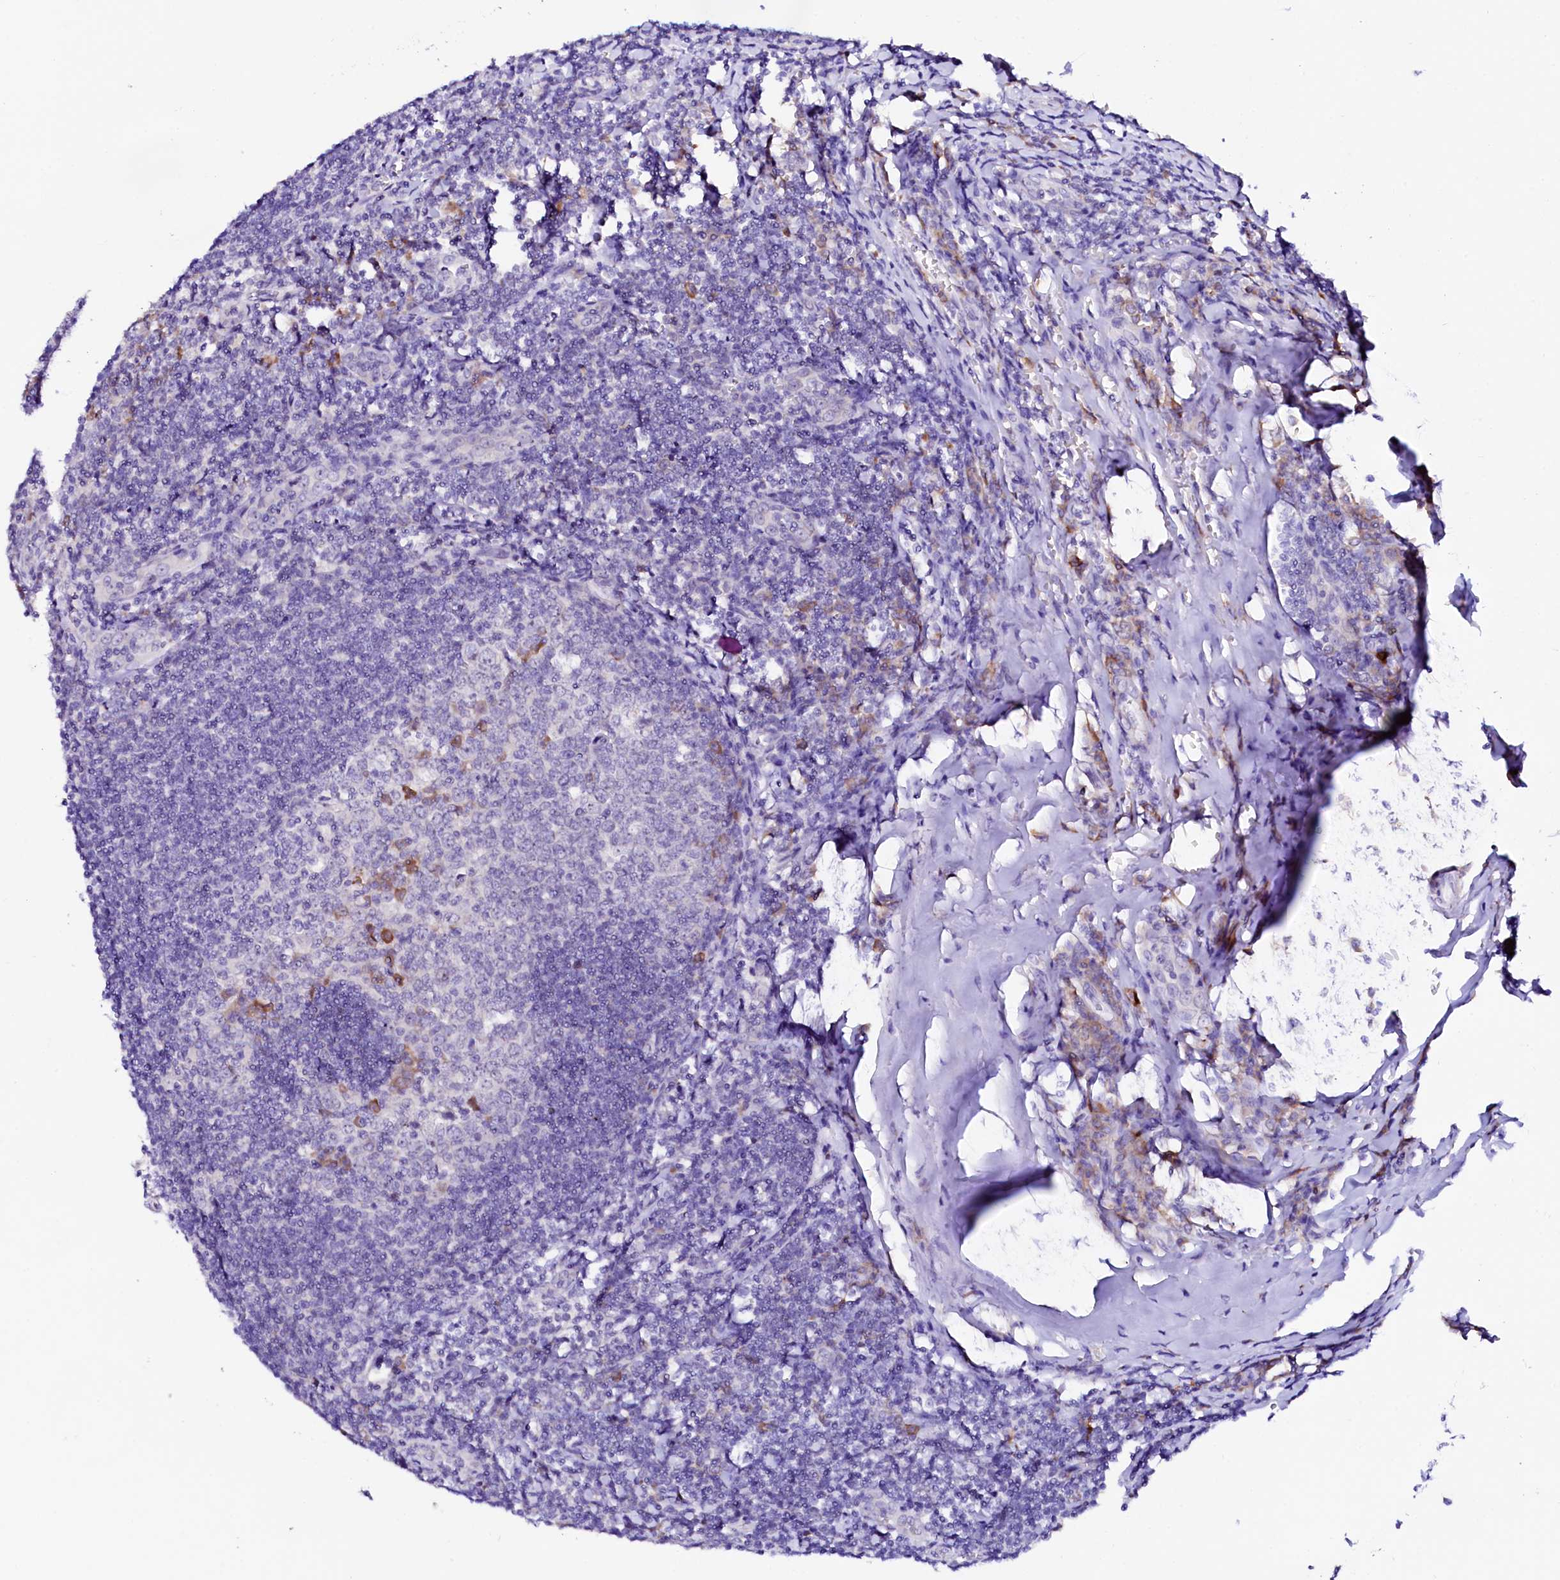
{"staining": {"intensity": "moderate", "quantity": "<25%", "location": "cytoplasmic/membranous"}, "tissue": "tonsil", "cell_type": "Germinal center cells", "image_type": "normal", "snomed": [{"axis": "morphology", "description": "Normal tissue, NOS"}, {"axis": "topography", "description": "Tonsil"}], "caption": "Immunohistochemistry (IHC) of normal human tonsil displays low levels of moderate cytoplasmic/membranous staining in about <25% of germinal center cells.", "gene": "BTBD16", "patient": {"sex": "male", "age": 27}}